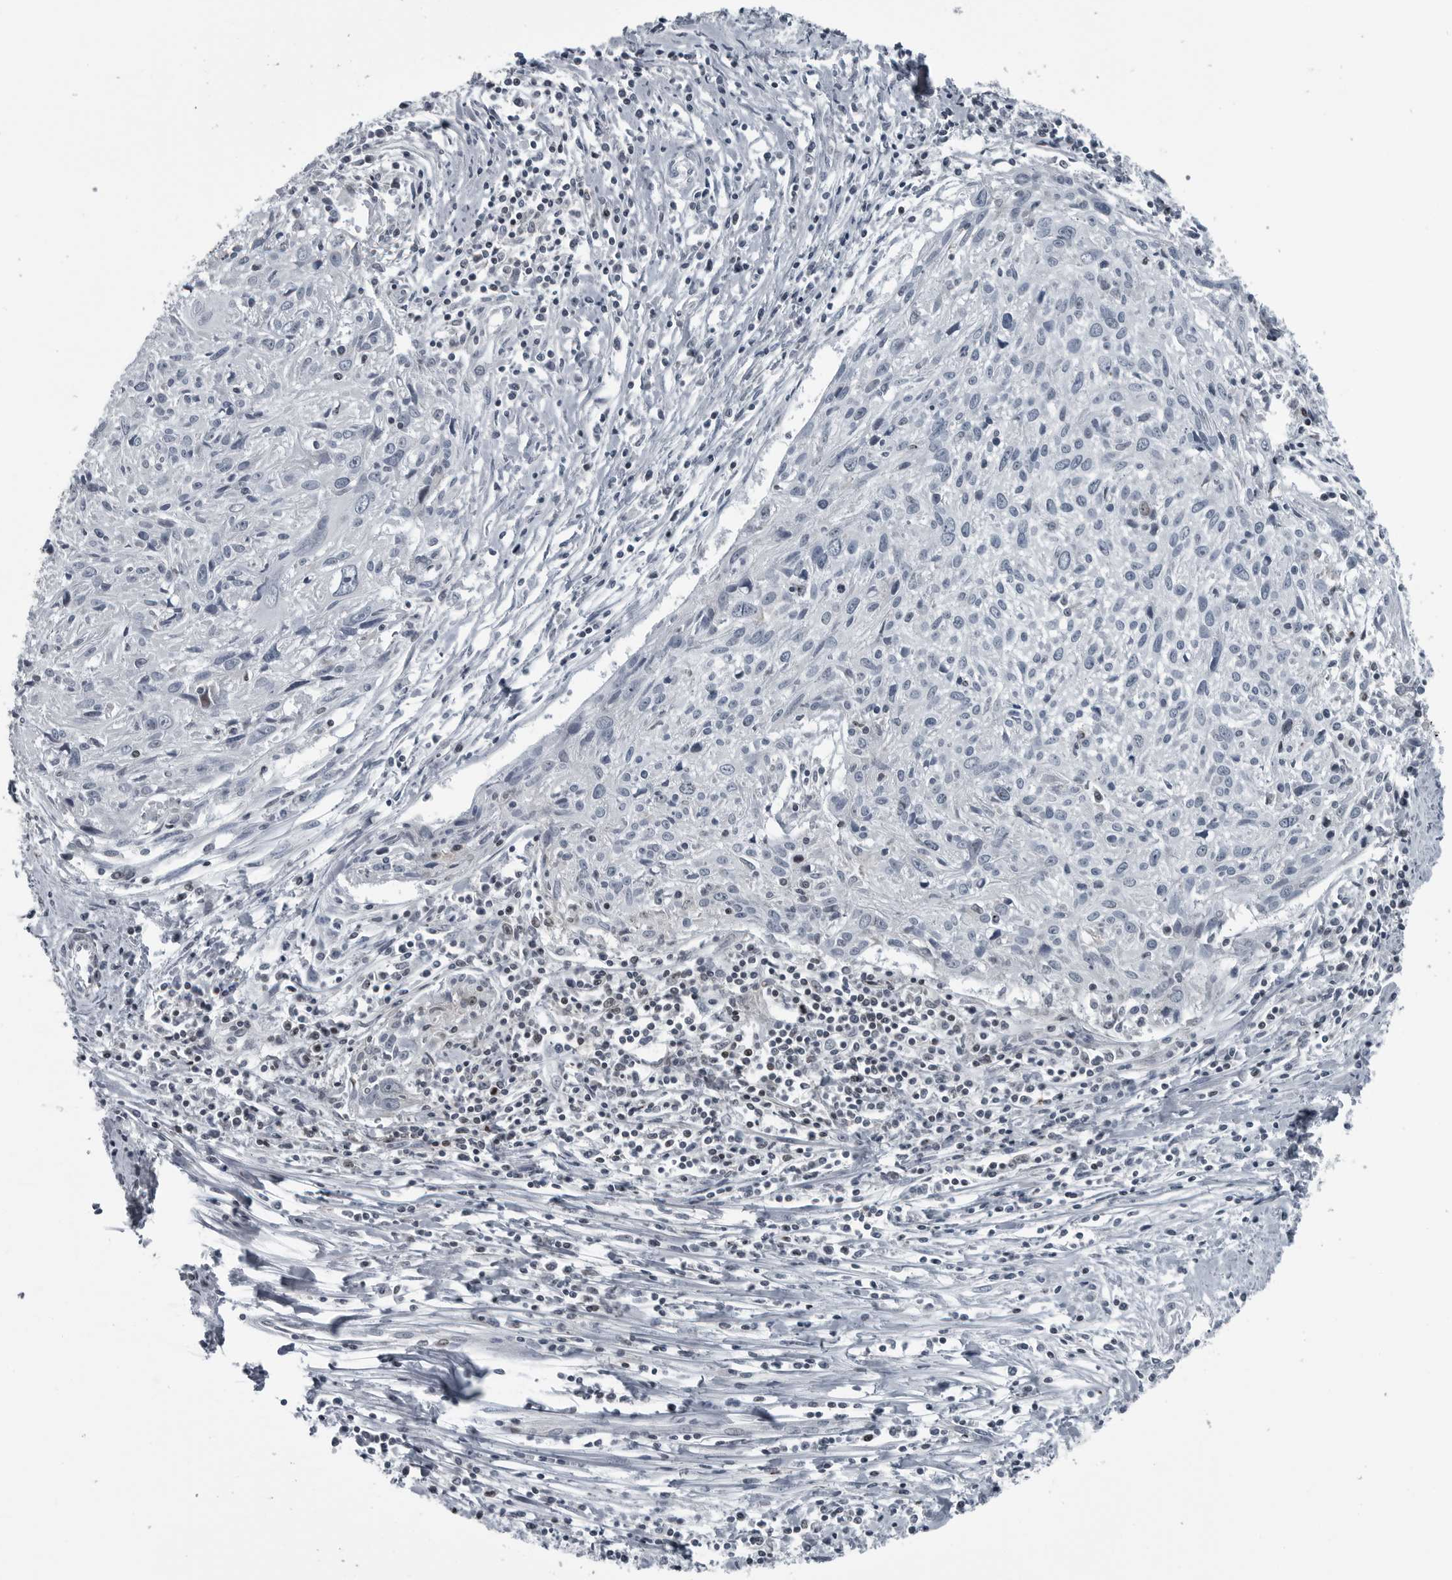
{"staining": {"intensity": "negative", "quantity": "none", "location": "none"}, "tissue": "cervical cancer", "cell_type": "Tumor cells", "image_type": "cancer", "snomed": [{"axis": "morphology", "description": "Squamous cell carcinoma, NOS"}, {"axis": "topography", "description": "Cervix"}], "caption": "Immunohistochemistry histopathology image of neoplastic tissue: human cervical squamous cell carcinoma stained with DAB exhibits no significant protein positivity in tumor cells. (Brightfield microscopy of DAB (3,3'-diaminobenzidine) IHC at high magnification).", "gene": "GAK", "patient": {"sex": "female", "age": 51}}